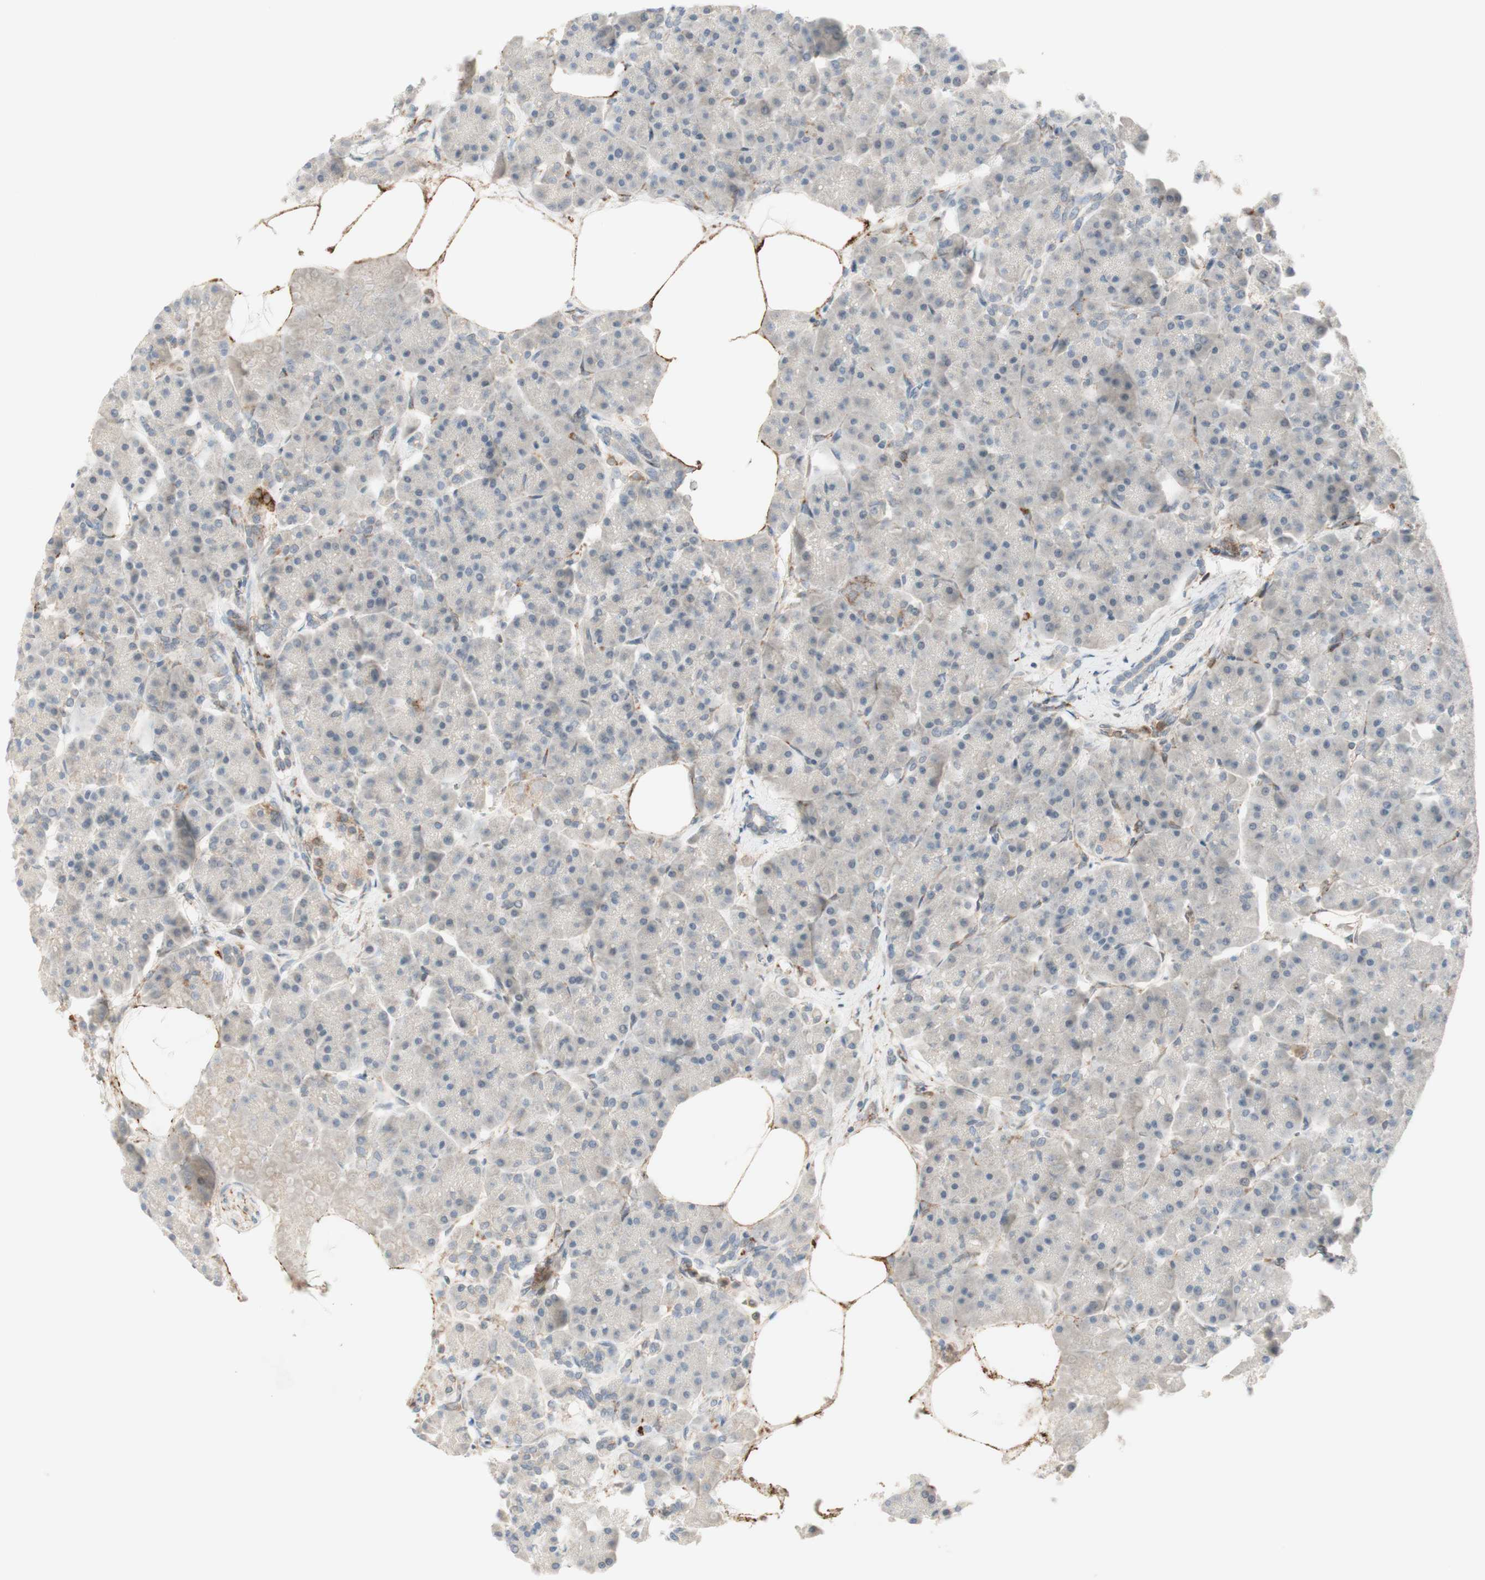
{"staining": {"intensity": "moderate", "quantity": "<25%", "location": "cytoplasmic/membranous"}, "tissue": "pancreas", "cell_type": "Exocrine glandular cells", "image_type": "normal", "snomed": [{"axis": "morphology", "description": "Normal tissue, NOS"}, {"axis": "topography", "description": "Pancreas"}], "caption": "A micrograph of pancreas stained for a protein exhibits moderate cytoplasmic/membranous brown staining in exocrine glandular cells. The staining is performed using DAB (3,3'-diaminobenzidine) brown chromogen to label protein expression. The nuclei are counter-stained blue using hematoxylin.", "gene": "GAPT", "patient": {"sex": "female", "age": 70}}